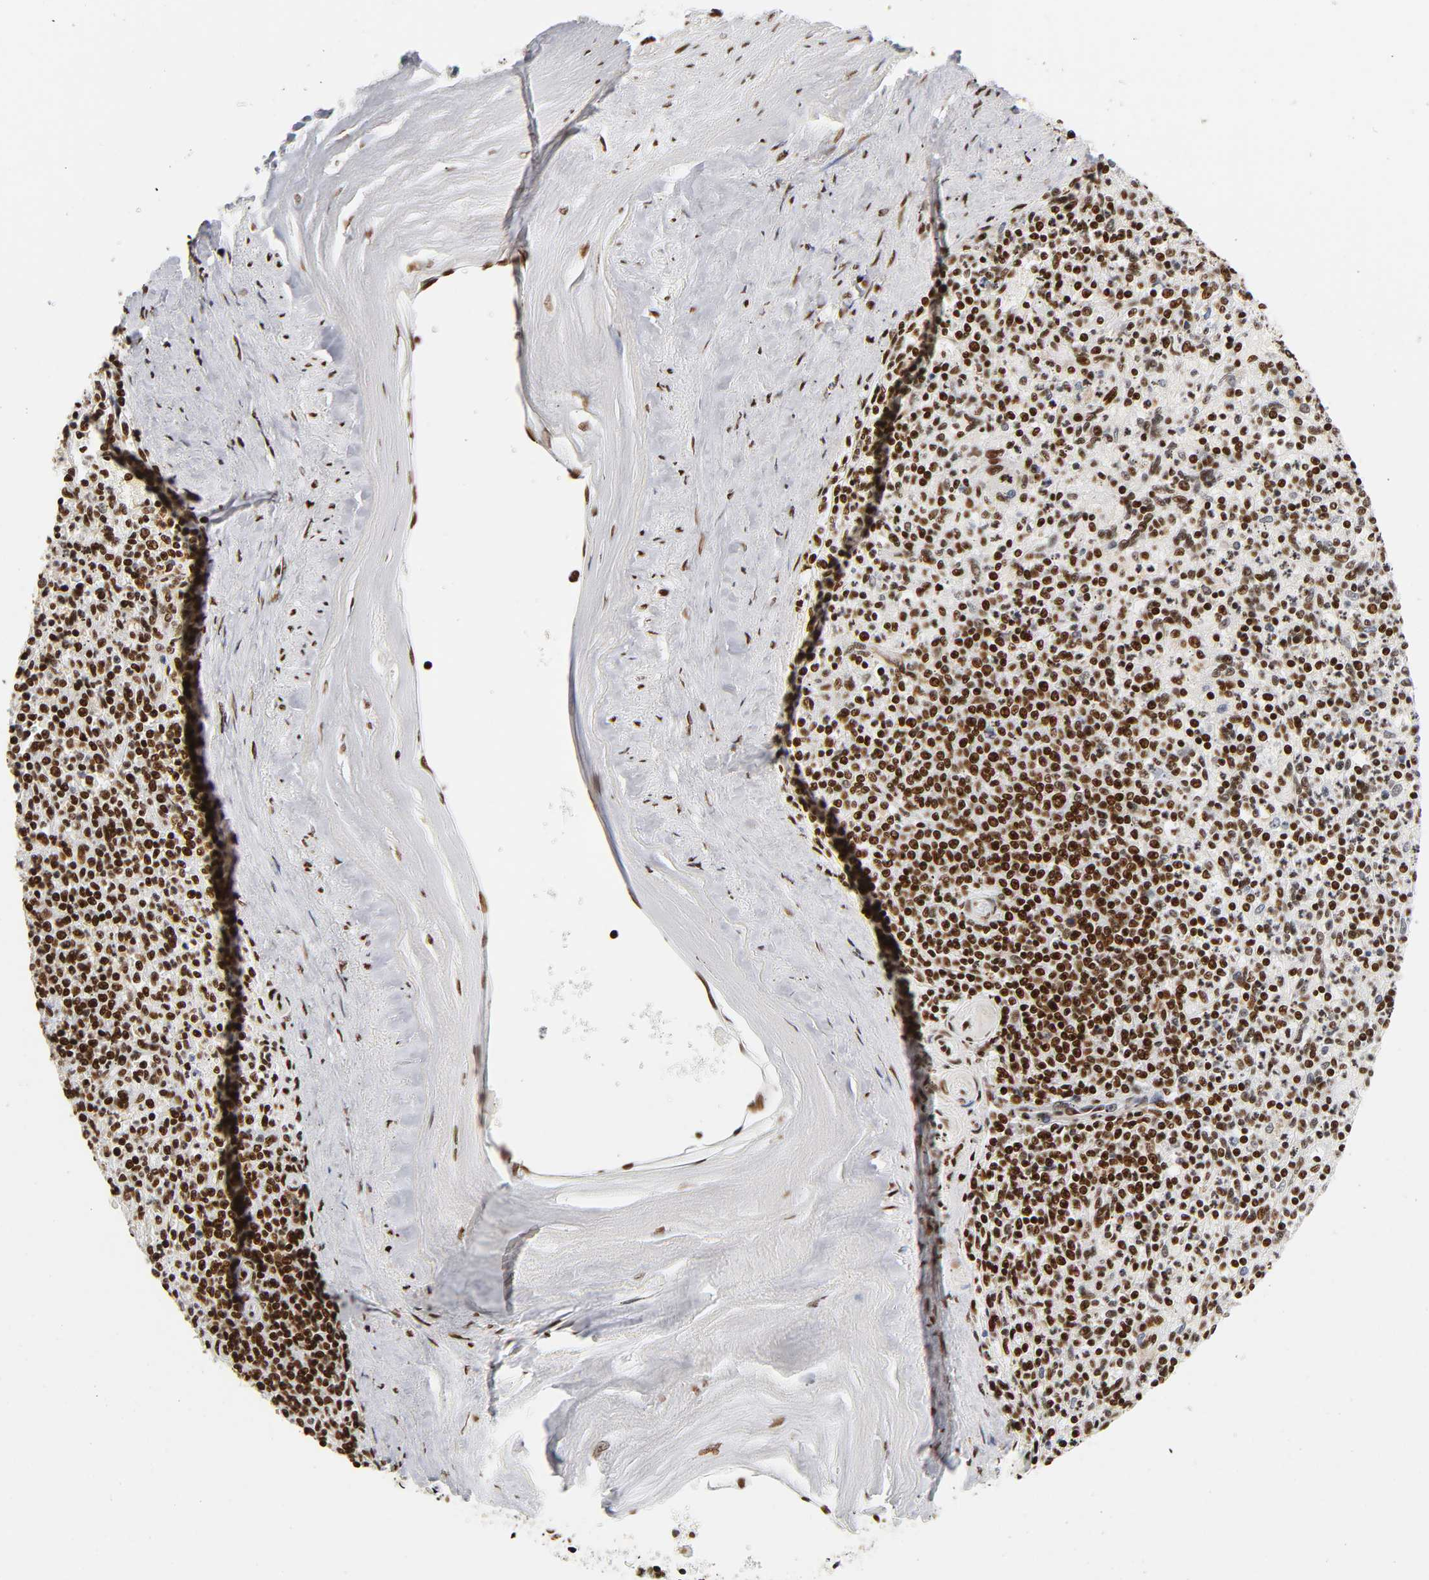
{"staining": {"intensity": "strong", "quantity": ">75%", "location": "nuclear"}, "tissue": "spleen", "cell_type": "Cells in red pulp", "image_type": "normal", "snomed": [{"axis": "morphology", "description": "Normal tissue, NOS"}, {"axis": "topography", "description": "Spleen"}], "caption": "This micrograph displays immunohistochemistry staining of normal spleen, with high strong nuclear positivity in approximately >75% of cells in red pulp.", "gene": "XRCC6", "patient": {"sex": "male", "age": 72}}